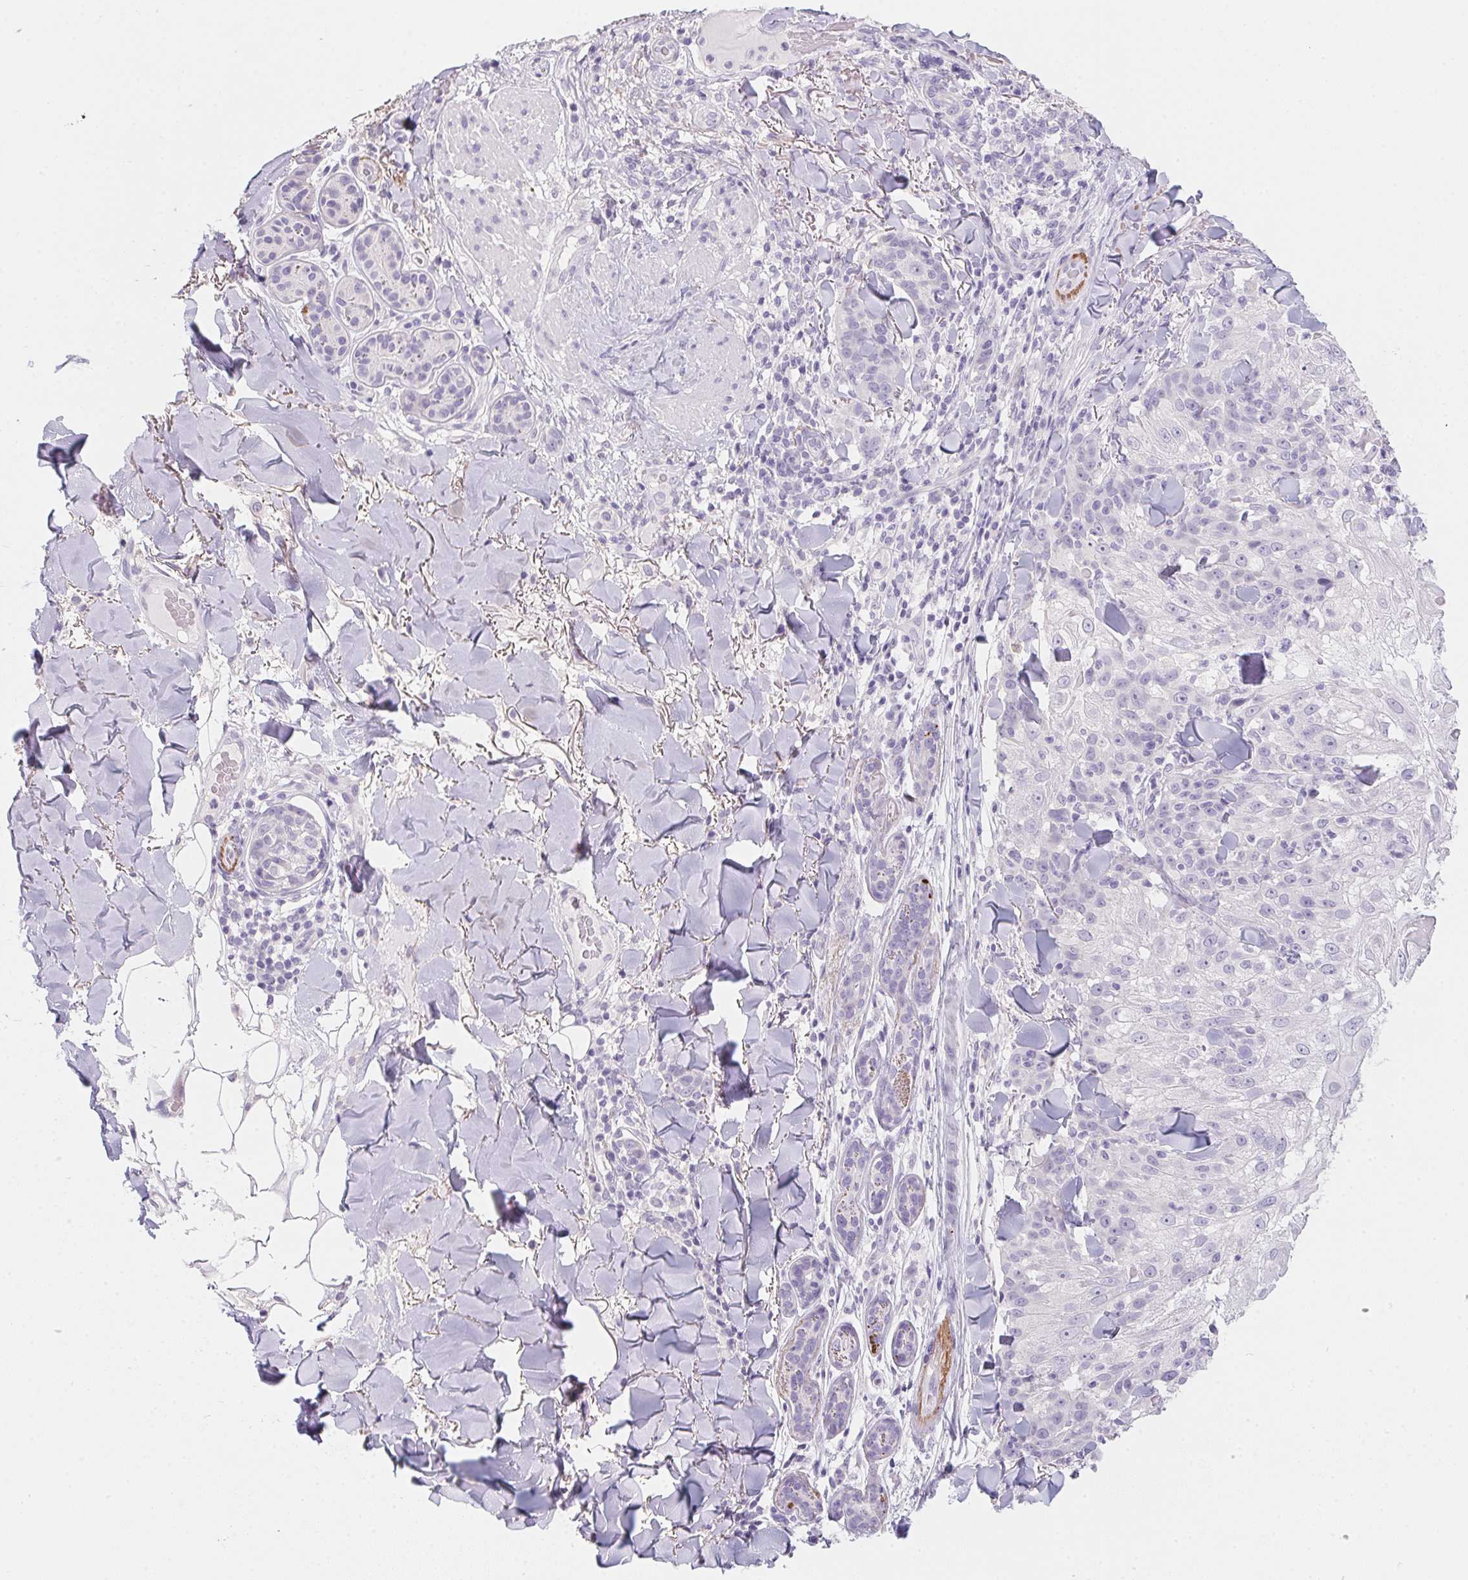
{"staining": {"intensity": "negative", "quantity": "none", "location": "none"}, "tissue": "skin cancer", "cell_type": "Tumor cells", "image_type": "cancer", "snomed": [{"axis": "morphology", "description": "Normal tissue, NOS"}, {"axis": "morphology", "description": "Squamous cell carcinoma, NOS"}, {"axis": "topography", "description": "Skin"}], "caption": "Skin cancer stained for a protein using immunohistochemistry exhibits no expression tumor cells.", "gene": "MYL4", "patient": {"sex": "female", "age": 83}}